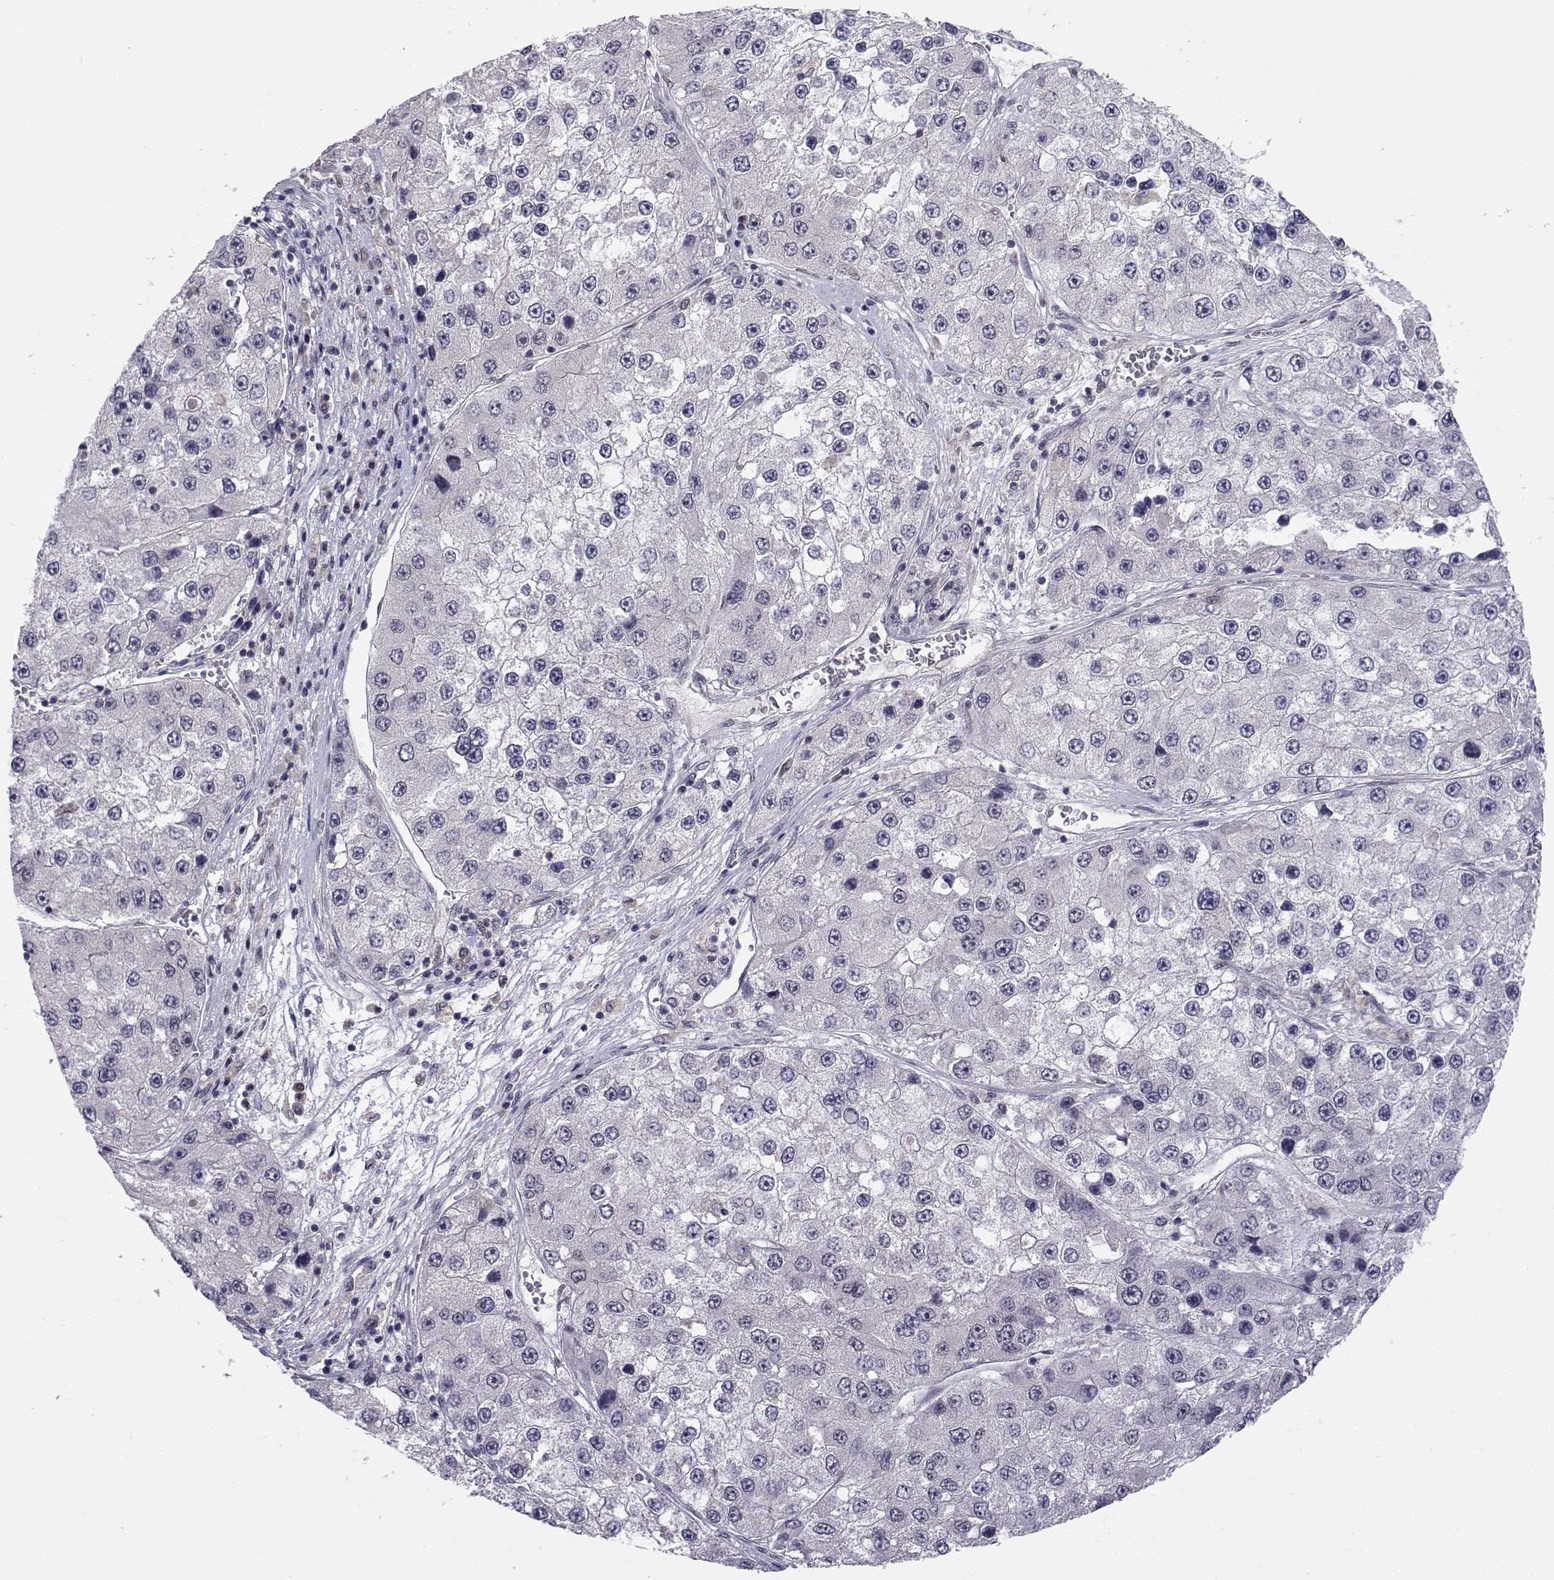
{"staining": {"intensity": "negative", "quantity": "none", "location": "none"}, "tissue": "liver cancer", "cell_type": "Tumor cells", "image_type": "cancer", "snomed": [{"axis": "morphology", "description": "Carcinoma, Hepatocellular, NOS"}, {"axis": "topography", "description": "Liver"}], "caption": "A high-resolution photomicrograph shows IHC staining of liver cancer, which shows no significant expression in tumor cells.", "gene": "KIF13B", "patient": {"sex": "female", "age": 73}}